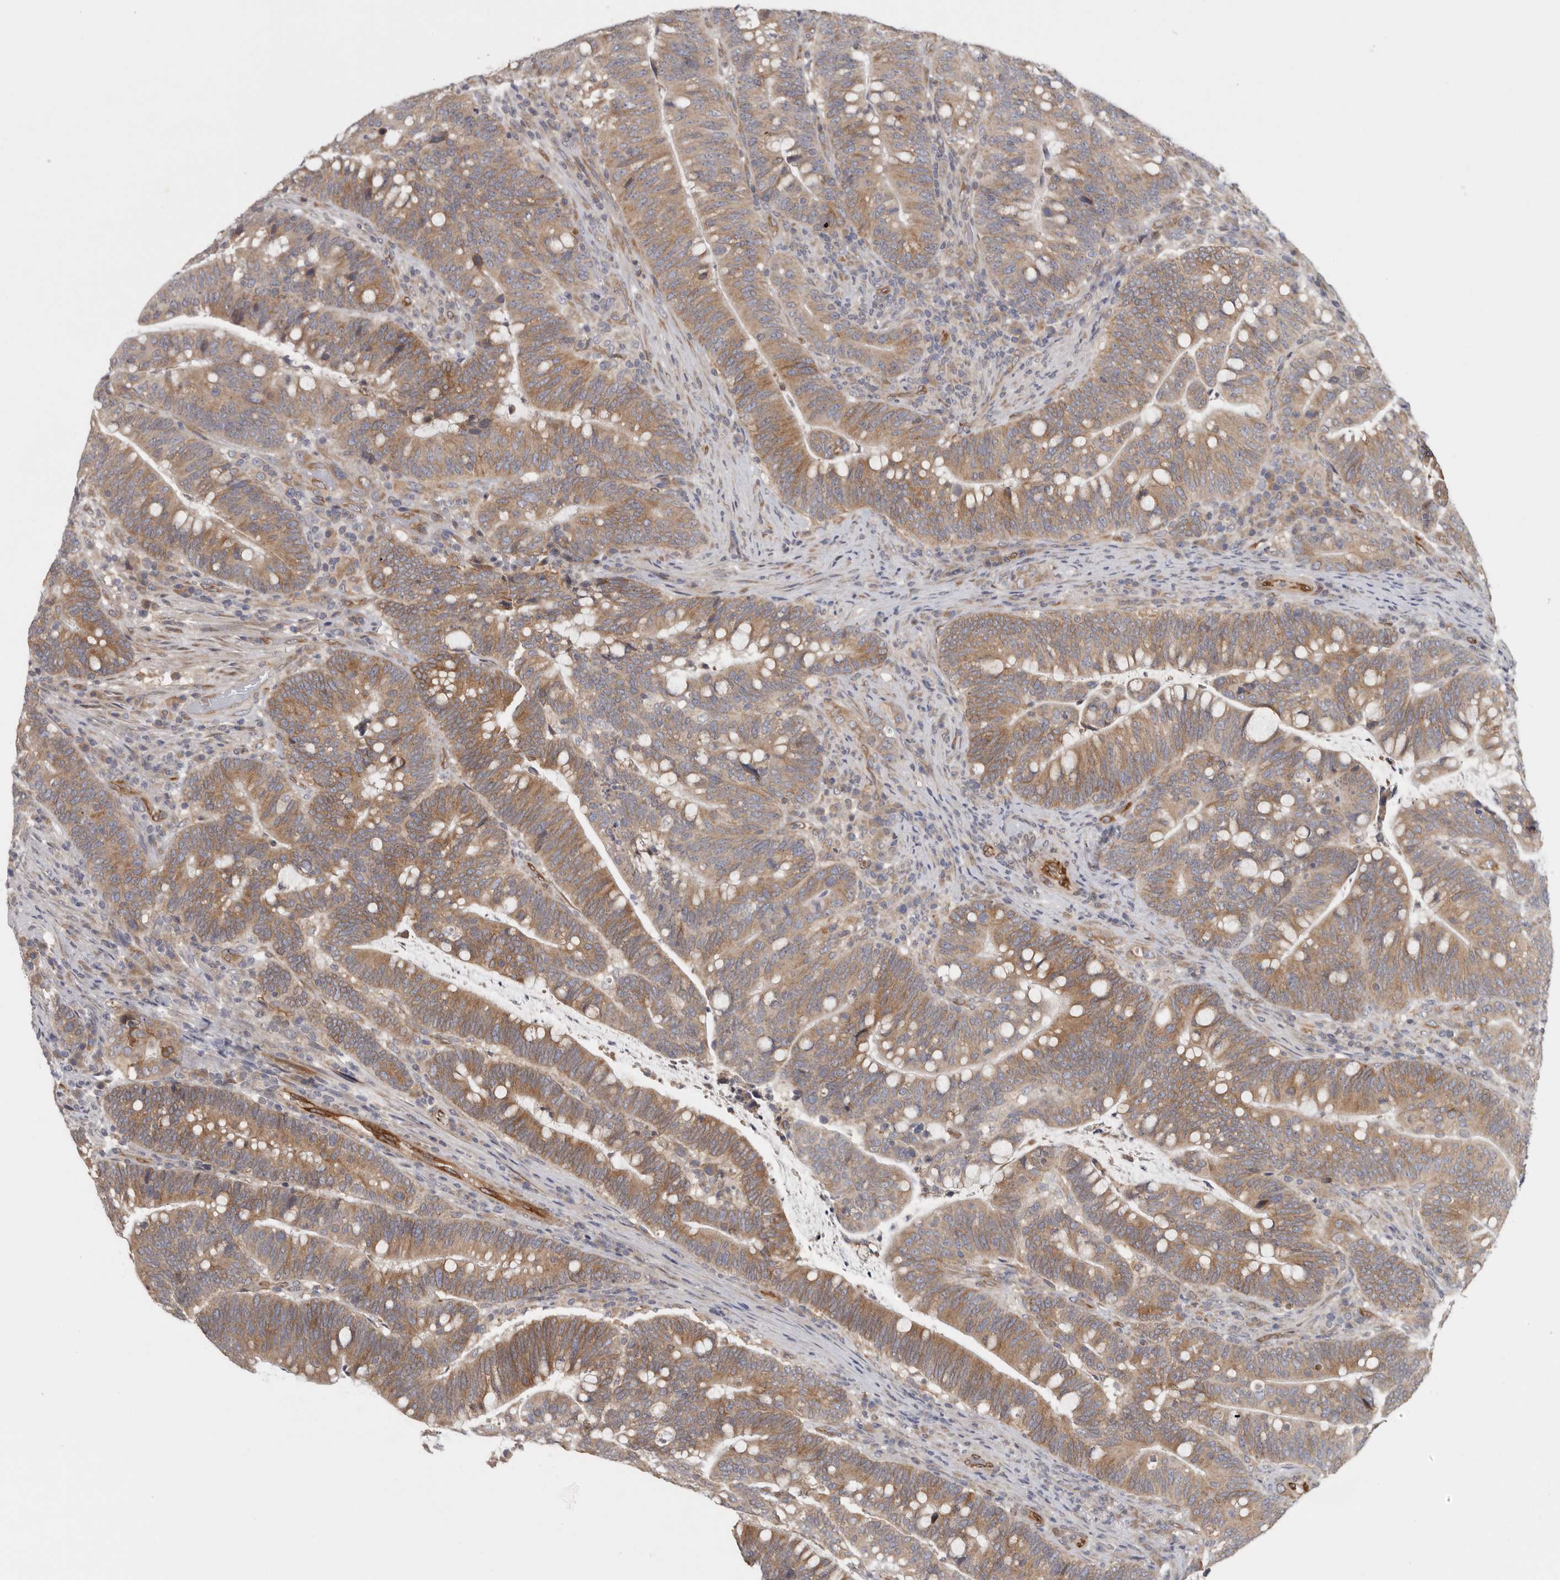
{"staining": {"intensity": "moderate", "quantity": ">75%", "location": "cytoplasmic/membranous"}, "tissue": "colorectal cancer", "cell_type": "Tumor cells", "image_type": "cancer", "snomed": [{"axis": "morphology", "description": "Adenocarcinoma, NOS"}, {"axis": "topography", "description": "Colon"}], "caption": "Tumor cells exhibit medium levels of moderate cytoplasmic/membranous staining in approximately >75% of cells in colorectal cancer (adenocarcinoma). Nuclei are stained in blue.", "gene": "BCAP29", "patient": {"sex": "female", "age": 66}}